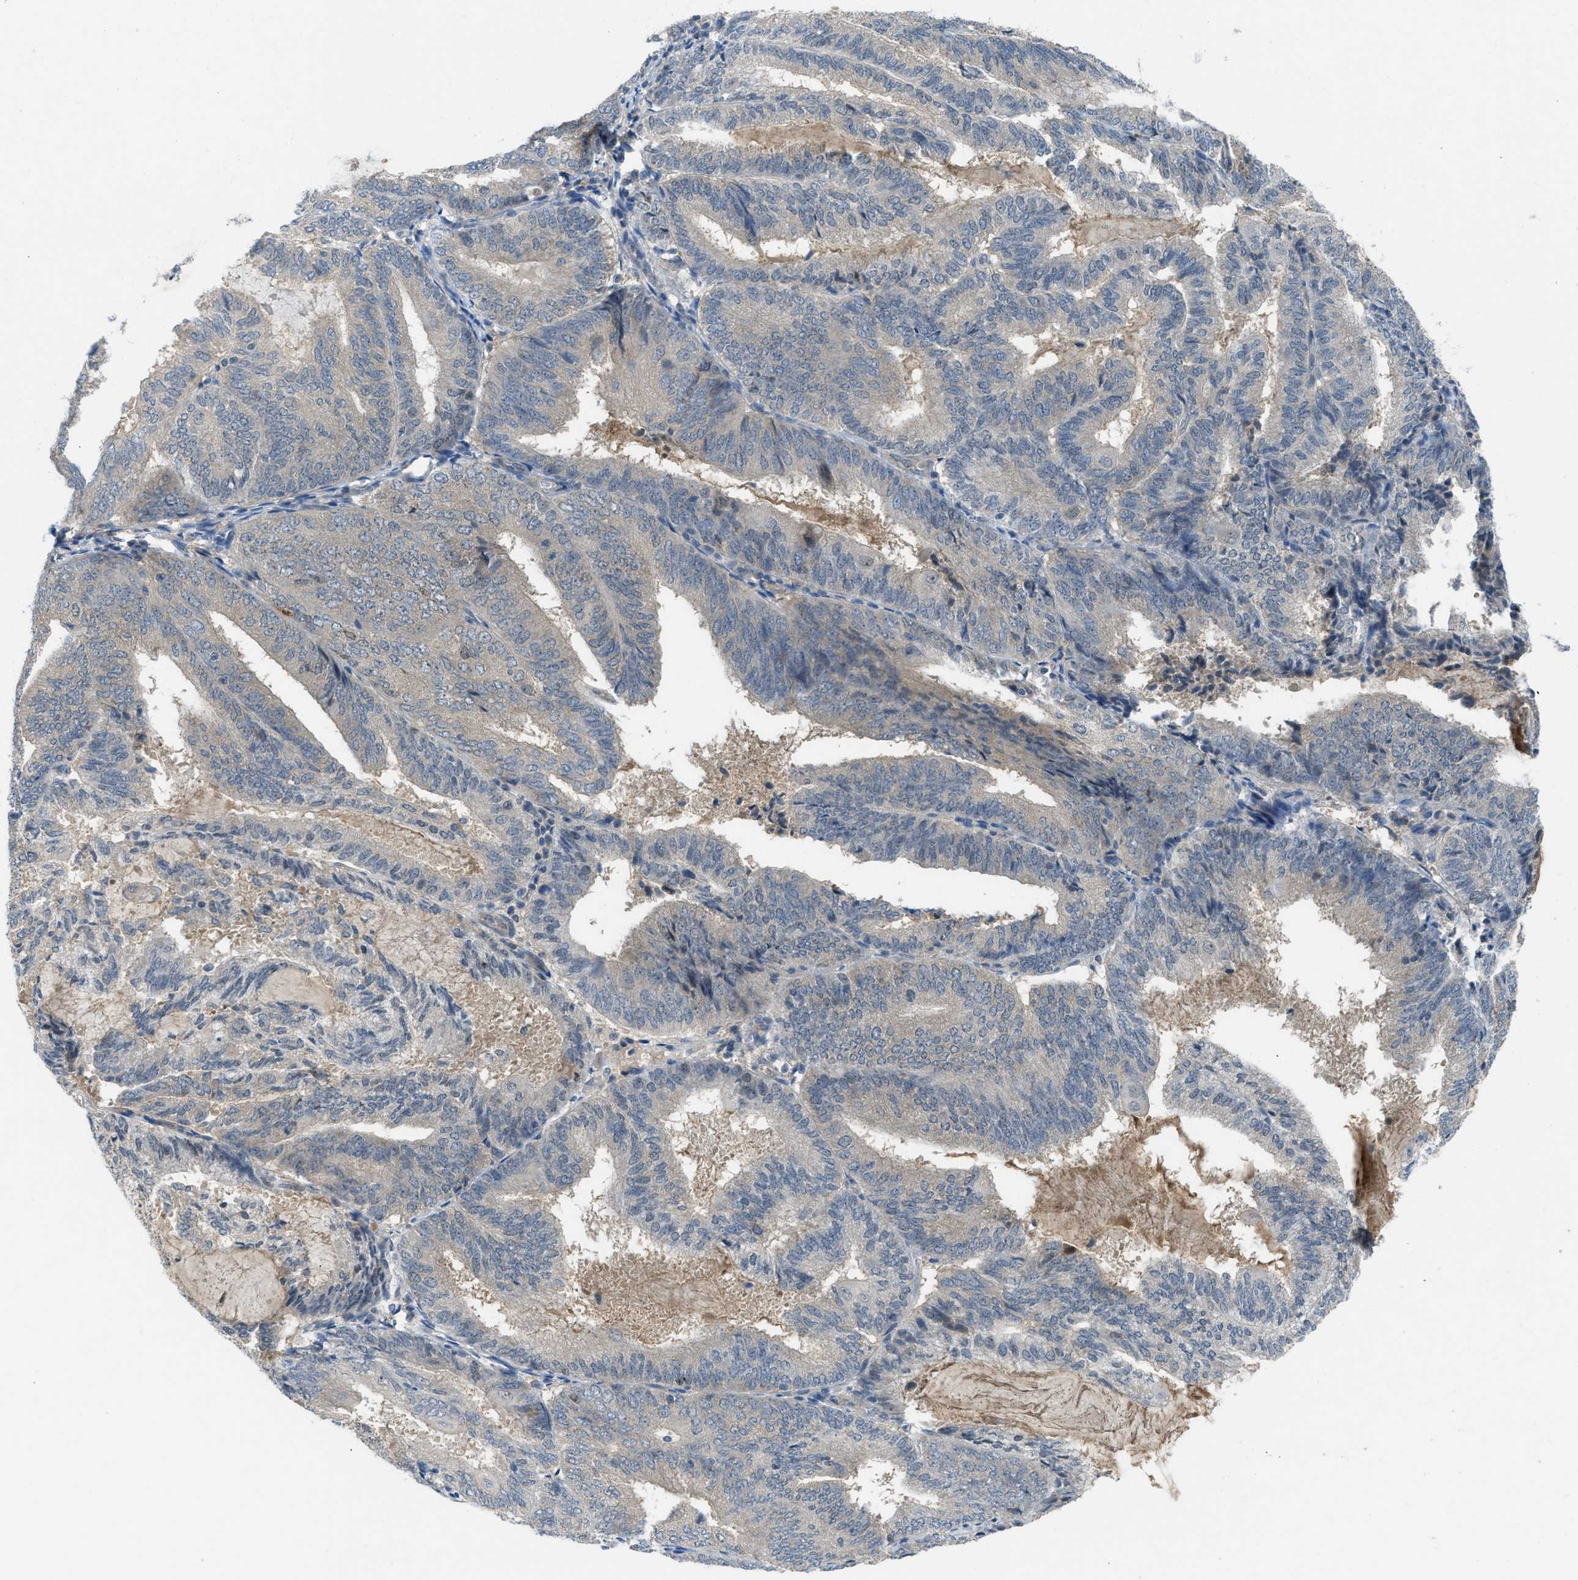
{"staining": {"intensity": "negative", "quantity": "none", "location": "none"}, "tissue": "endometrial cancer", "cell_type": "Tumor cells", "image_type": "cancer", "snomed": [{"axis": "morphology", "description": "Adenocarcinoma, NOS"}, {"axis": "topography", "description": "Endometrium"}], "caption": "Image shows no significant protein staining in tumor cells of endometrial adenocarcinoma.", "gene": "ZNF251", "patient": {"sex": "female", "age": 81}}